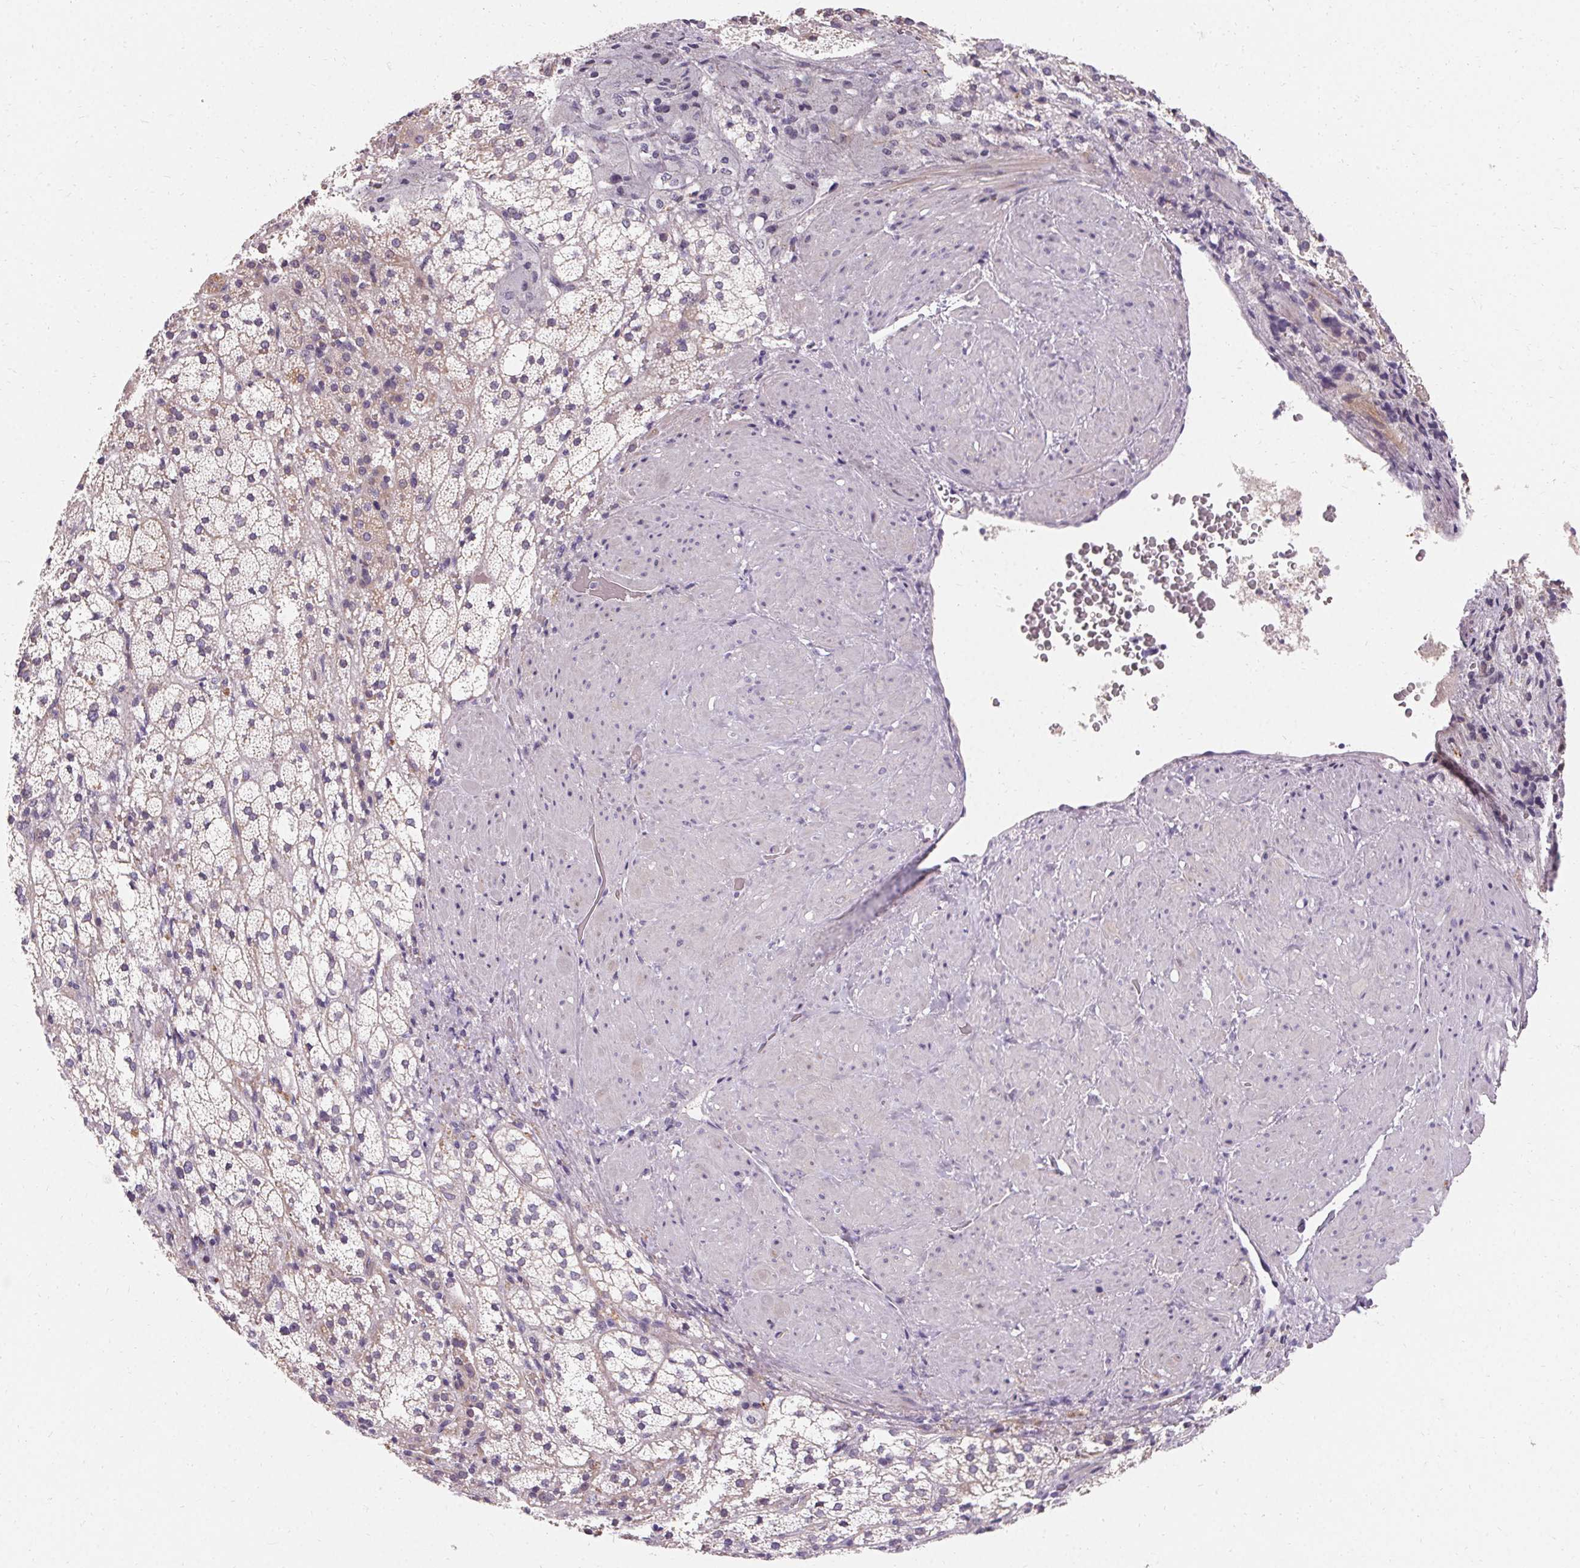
{"staining": {"intensity": "weak", "quantity": "25%-75%", "location": "cytoplasmic/membranous"}, "tissue": "adrenal gland", "cell_type": "Glandular cells", "image_type": "normal", "snomed": [{"axis": "morphology", "description": "Normal tissue, NOS"}, {"axis": "topography", "description": "Adrenal gland"}], "caption": "A brown stain shows weak cytoplasmic/membranous staining of a protein in glandular cells of unremarkable human adrenal gland. Using DAB (3,3'-diaminobenzidine) (brown) and hematoxylin (blue) stains, captured at high magnification using brightfield microscopy.", "gene": "TRIP13", "patient": {"sex": "male", "age": 53}}